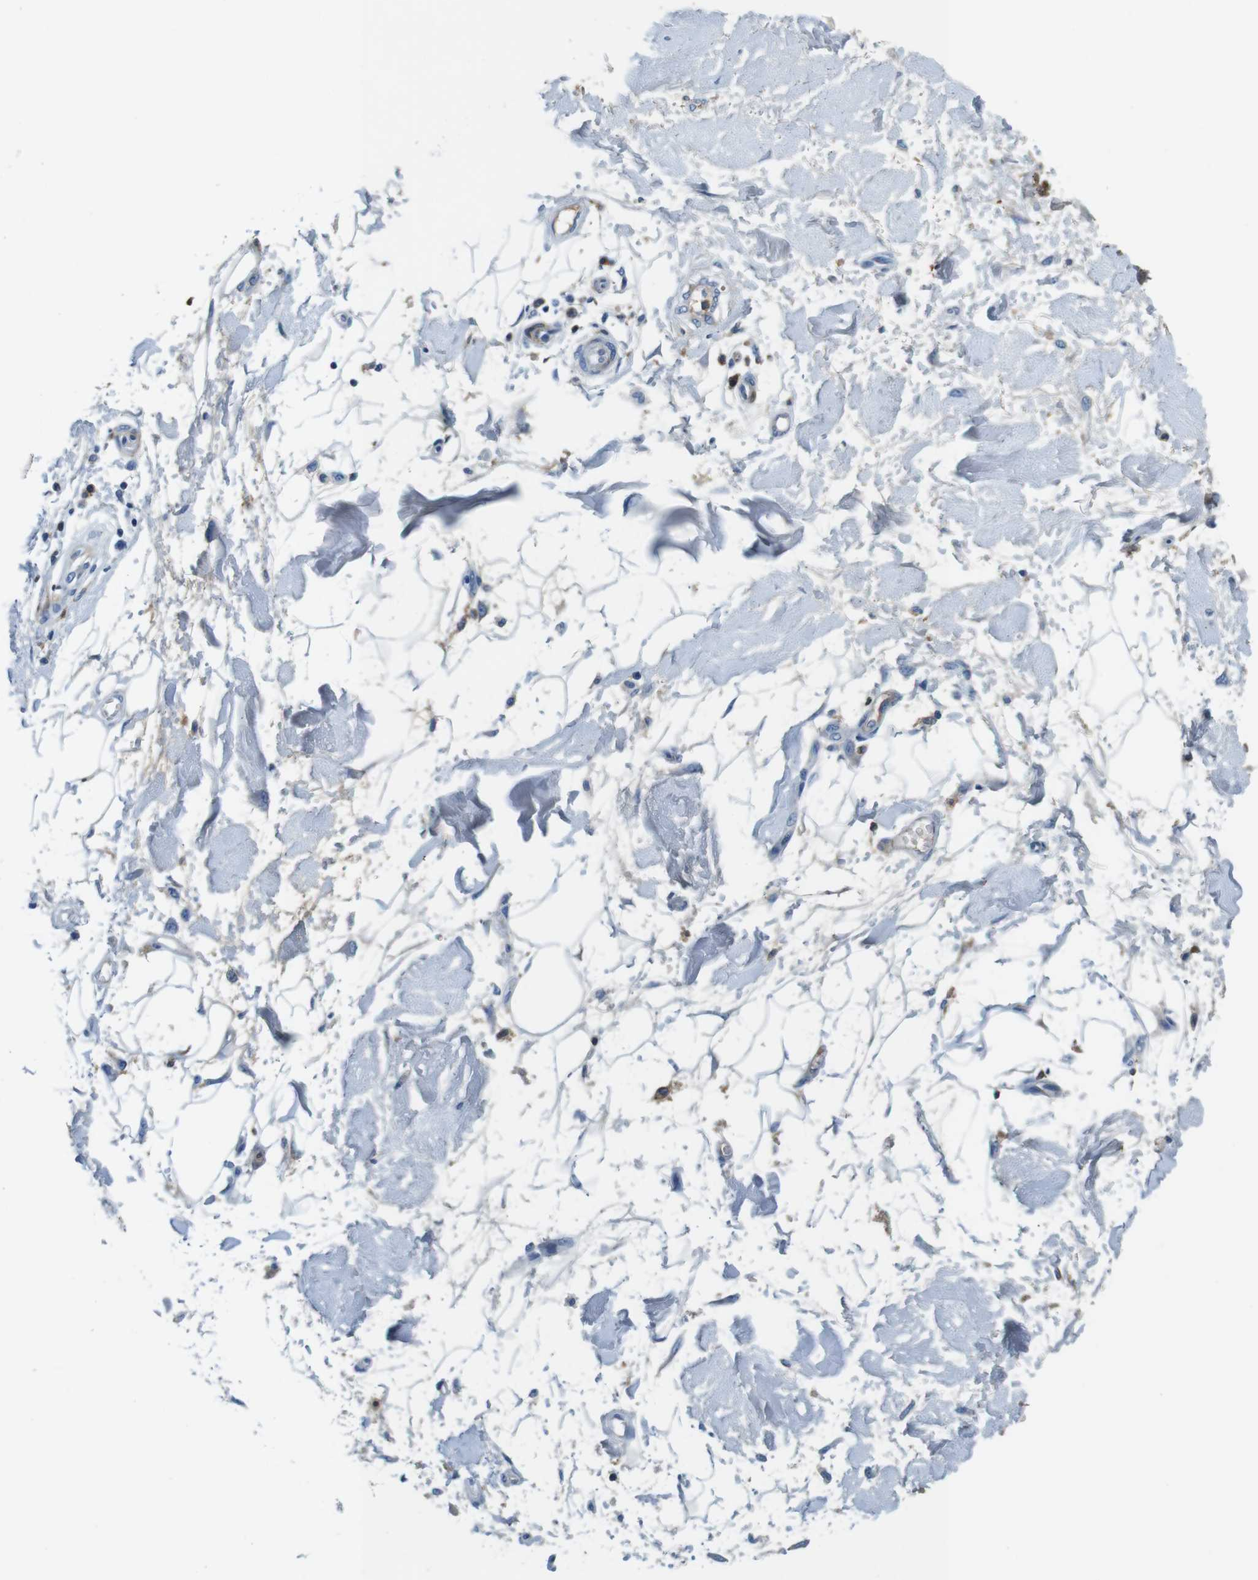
{"staining": {"intensity": "negative", "quantity": "none", "location": "none"}, "tissue": "adipose tissue", "cell_type": "Adipocytes", "image_type": "normal", "snomed": [{"axis": "morphology", "description": "Normal tissue, NOS"}, {"axis": "morphology", "description": "Squamous cell carcinoma, NOS"}, {"axis": "topography", "description": "Skin"}, {"axis": "topography", "description": "Peripheral nerve tissue"}], "caption": "The photomicrograph exhibits no staining of adipocytes in benign adipose tissue.", "gene": "IGHD", "patient": {"sex": "male", "age": 83}}